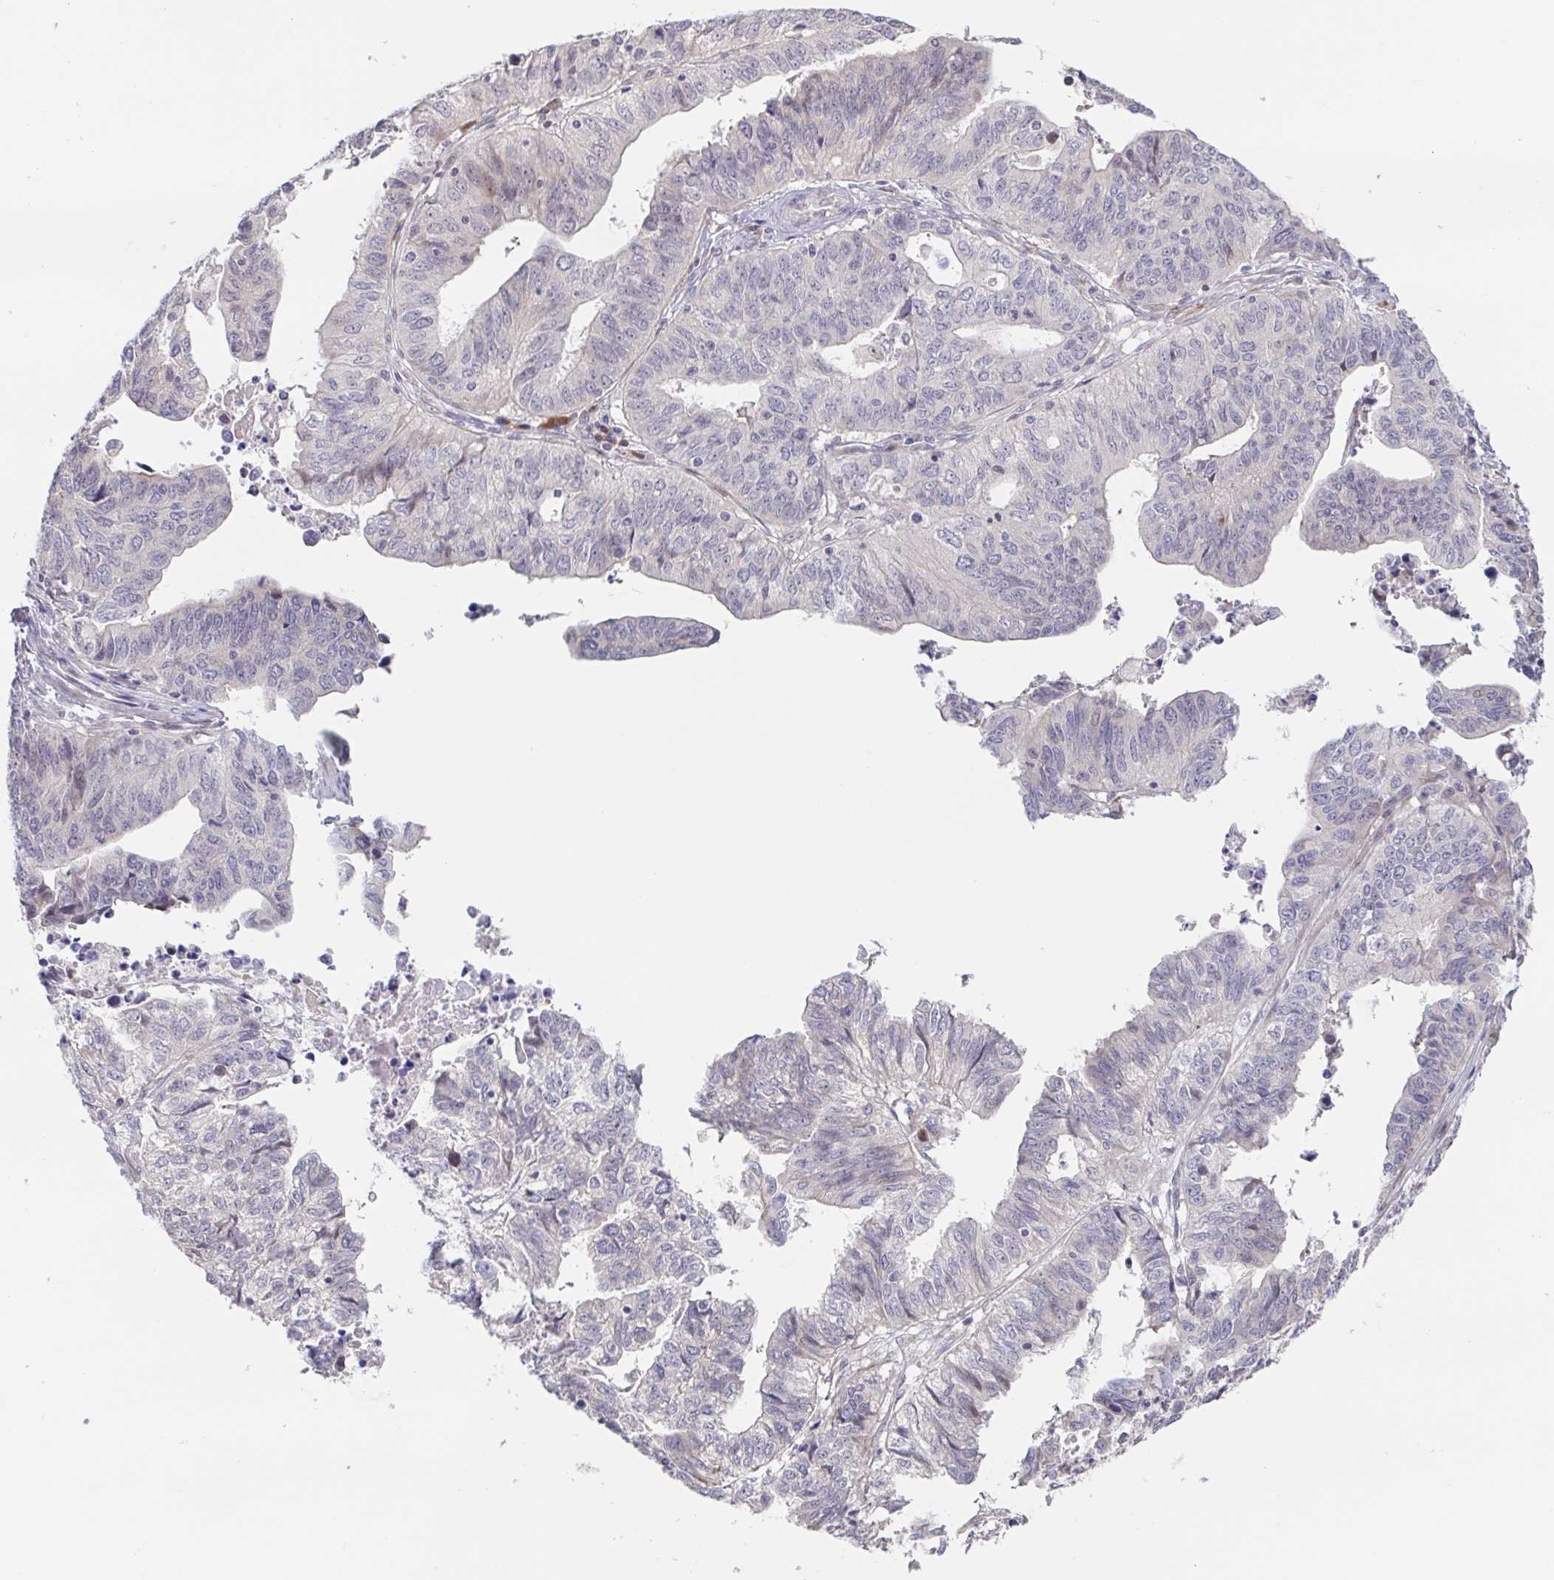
{"staining": {"intensity": "negative", "quantity": "none", "location": "none"}, "tissue": "stomach cancer", "cell_type": "Tumor cells", "image_type": "cancer", "snomed": [{"axis": "morphology", "description": "Adenocarcinoma, NOS"}, {"axis": "topography", "description": "Stomach, upper"}], "caption": "DAB (3,3'-diaminobenzidine) immunohistochemical staining of adenocarcinoma (stomach) displays no significant positivity in tumor cells.", "gene": "POU2F3", "patient": {"sex": "female", "age": 67}}